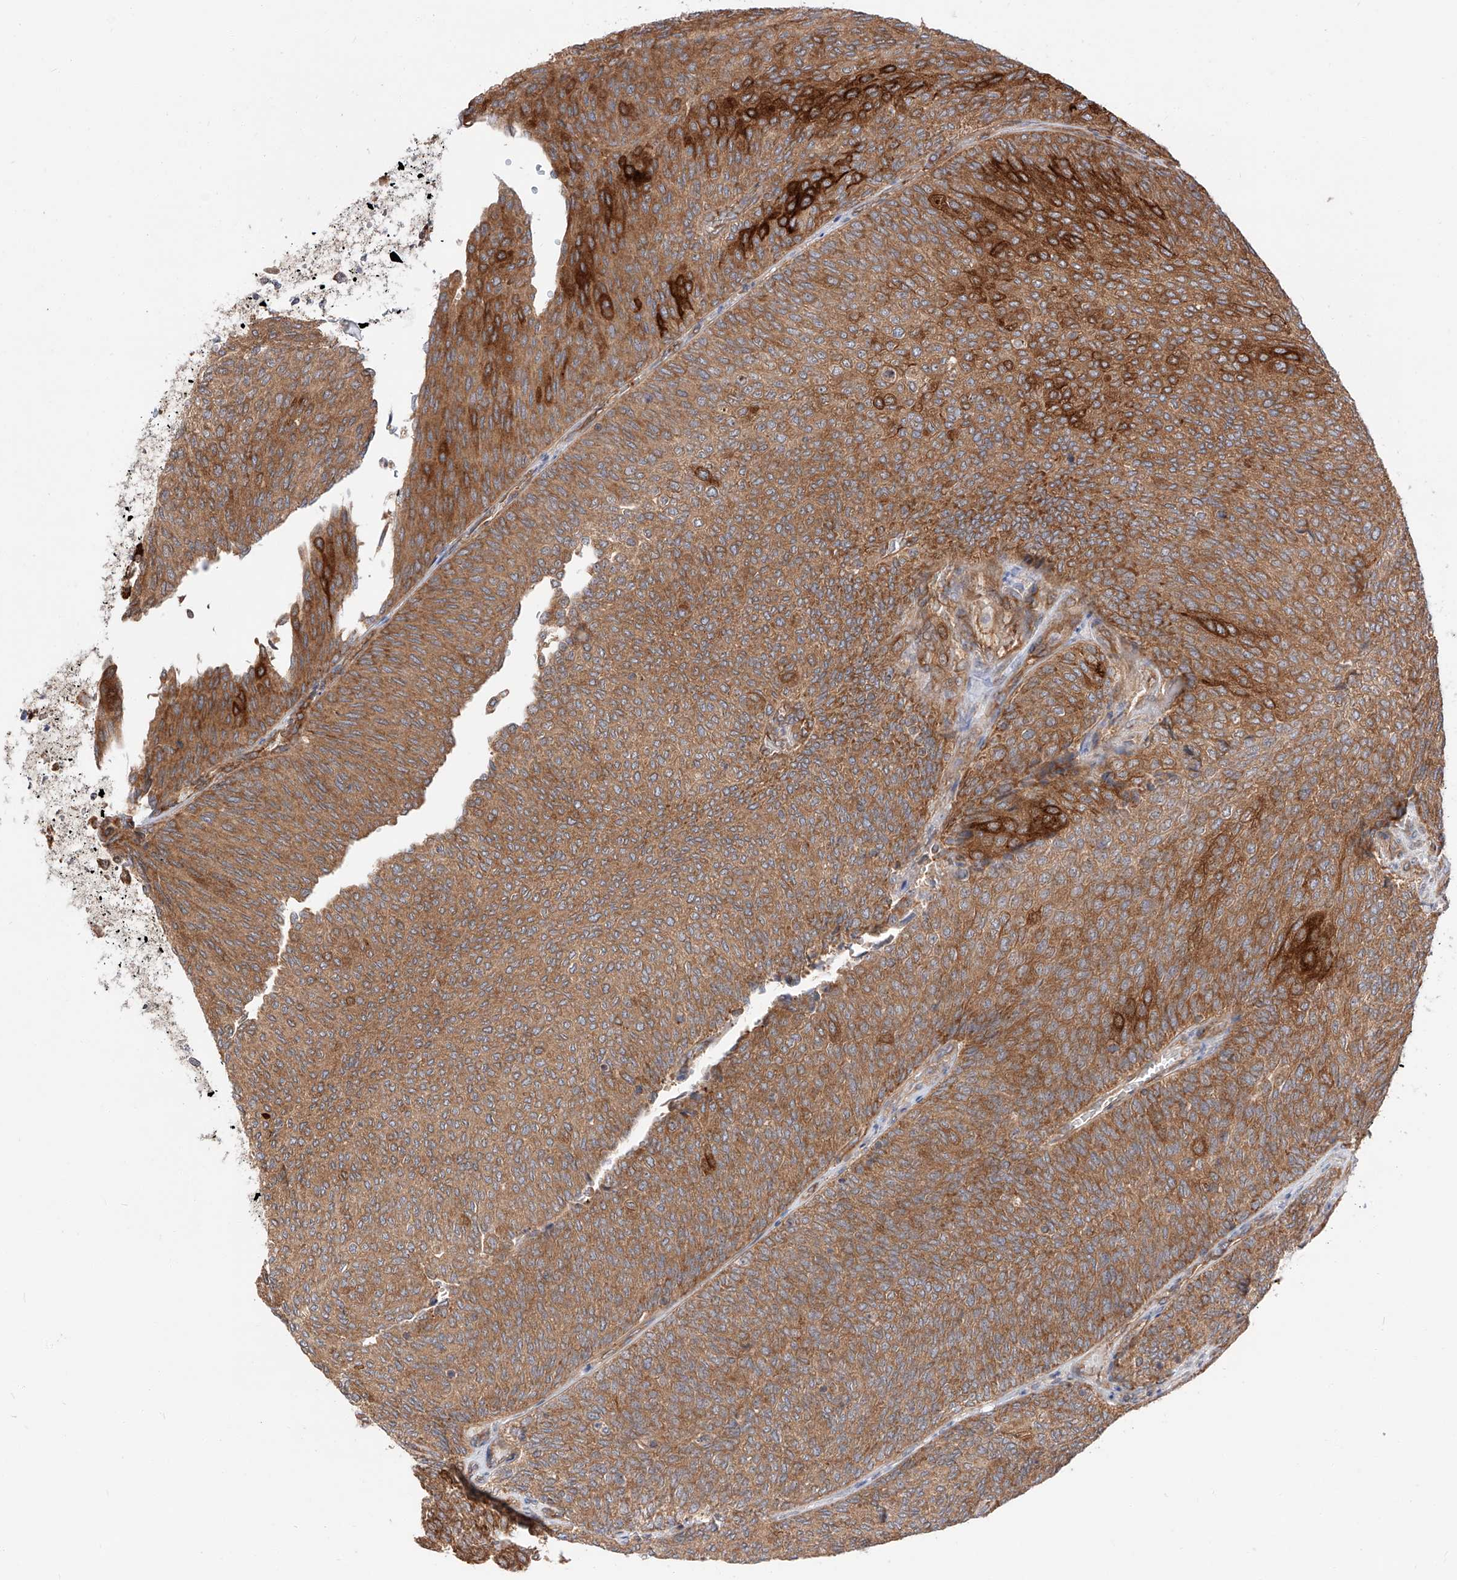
{"staining": {"intensity": "moderate", "quantity": ">75%", "location": "cytoplasmic/membranous"}, "tissue": "urothelial cancer", "cell_type": "Tumor cells", "image_type": "cancer", "snomed": [{"axis": "morphology", "description": "Urothelial carcinoma, Low grade"}, {"axis": "topography", "description": "Urinary bladder"}], "caption": "Immunohistochemical staining of human low-grade urothelial carcinoma exhibits medium levels of moderate cytoplasmic/membranous expression in about >75% of tumor cells.", "gene": "ISCA2", "patient": {"sex": "female", "age": 79}}